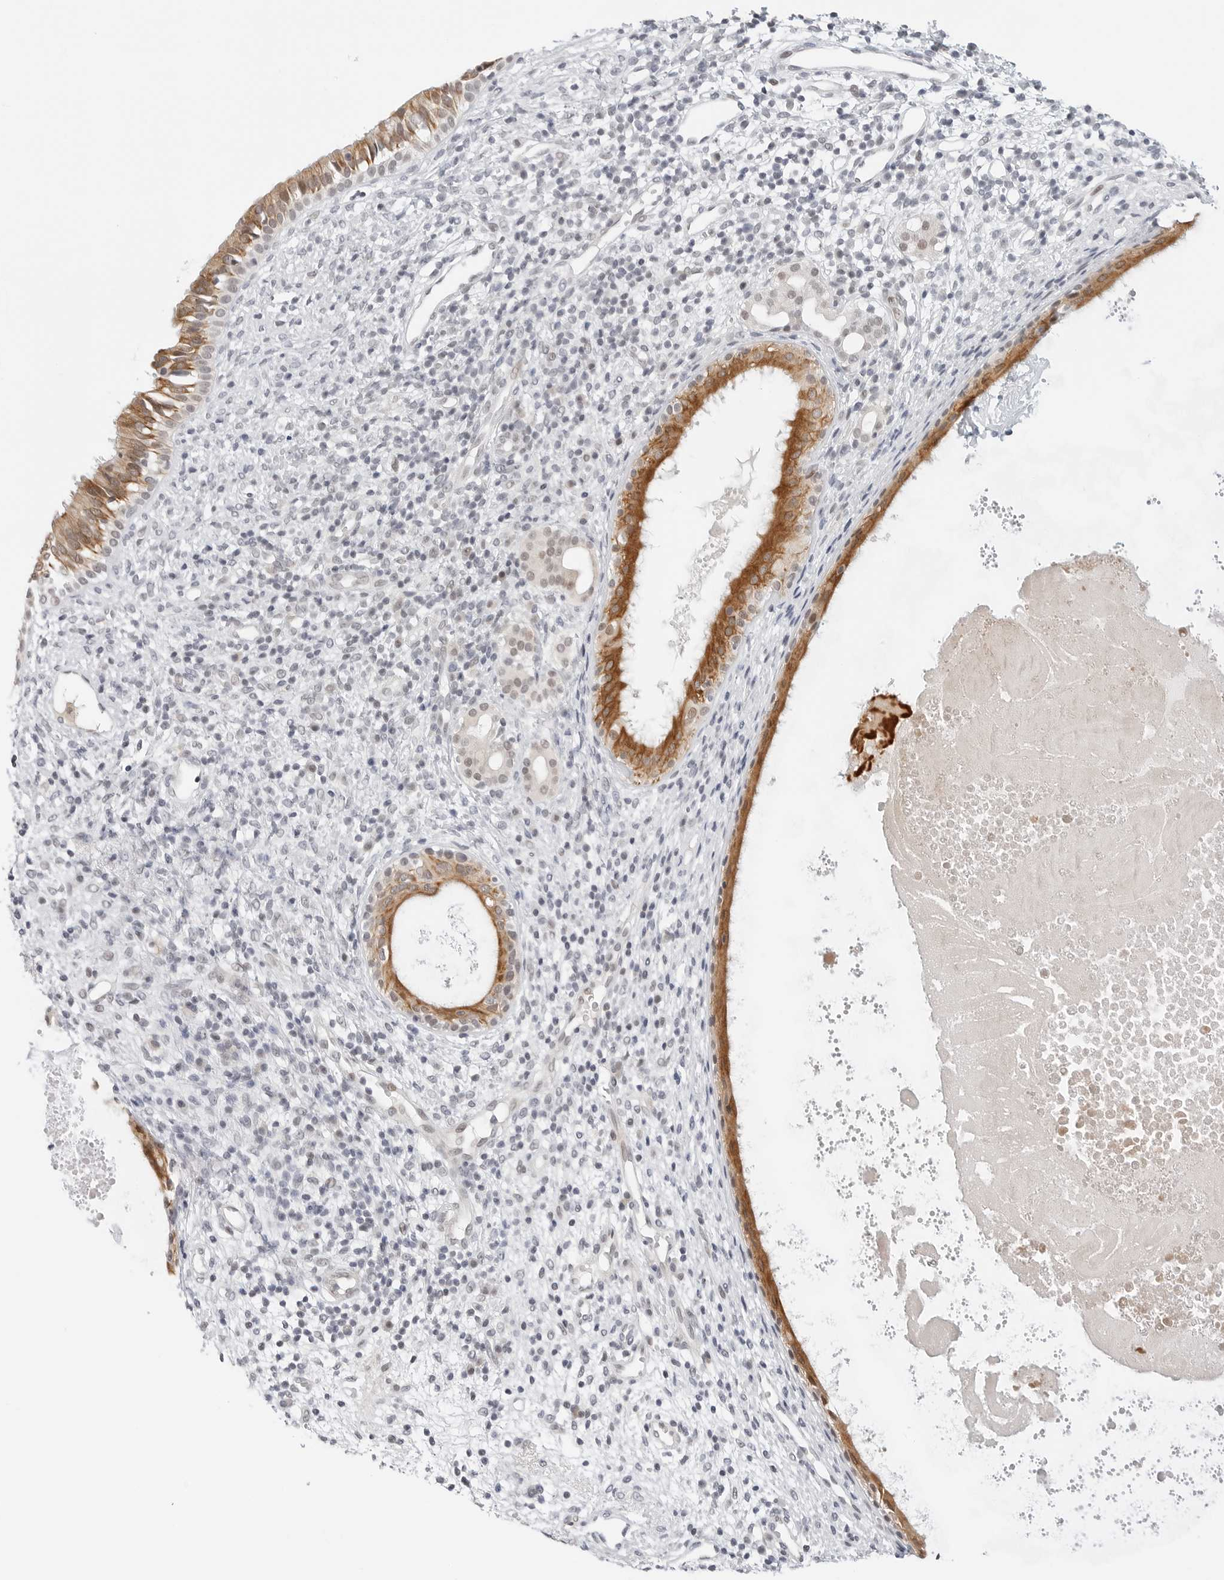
{"staining": {"intensity": "strong", "quantity": ">75%", "location": "cytoplasmic/membranous,nuclear"}, "tissue": "nasopharynx", "cell_type": "Respiratory epithelial cells", "image_type": "normal", "snomed": [{"axis": "morphology", "description": "Normal tissue, NOS"}, {"axis": "topography", "description": "Nasopharynx"}], "caption": "Immunohistochemical staining of unremarkable nasopharynx exhibits strong cytoplasmic/membranous,nuclear protein expression in approximately >75% of respiratory epithelial cells.", "gene": "TSEN2", "patient": {"sex": "male", "age": 22}}